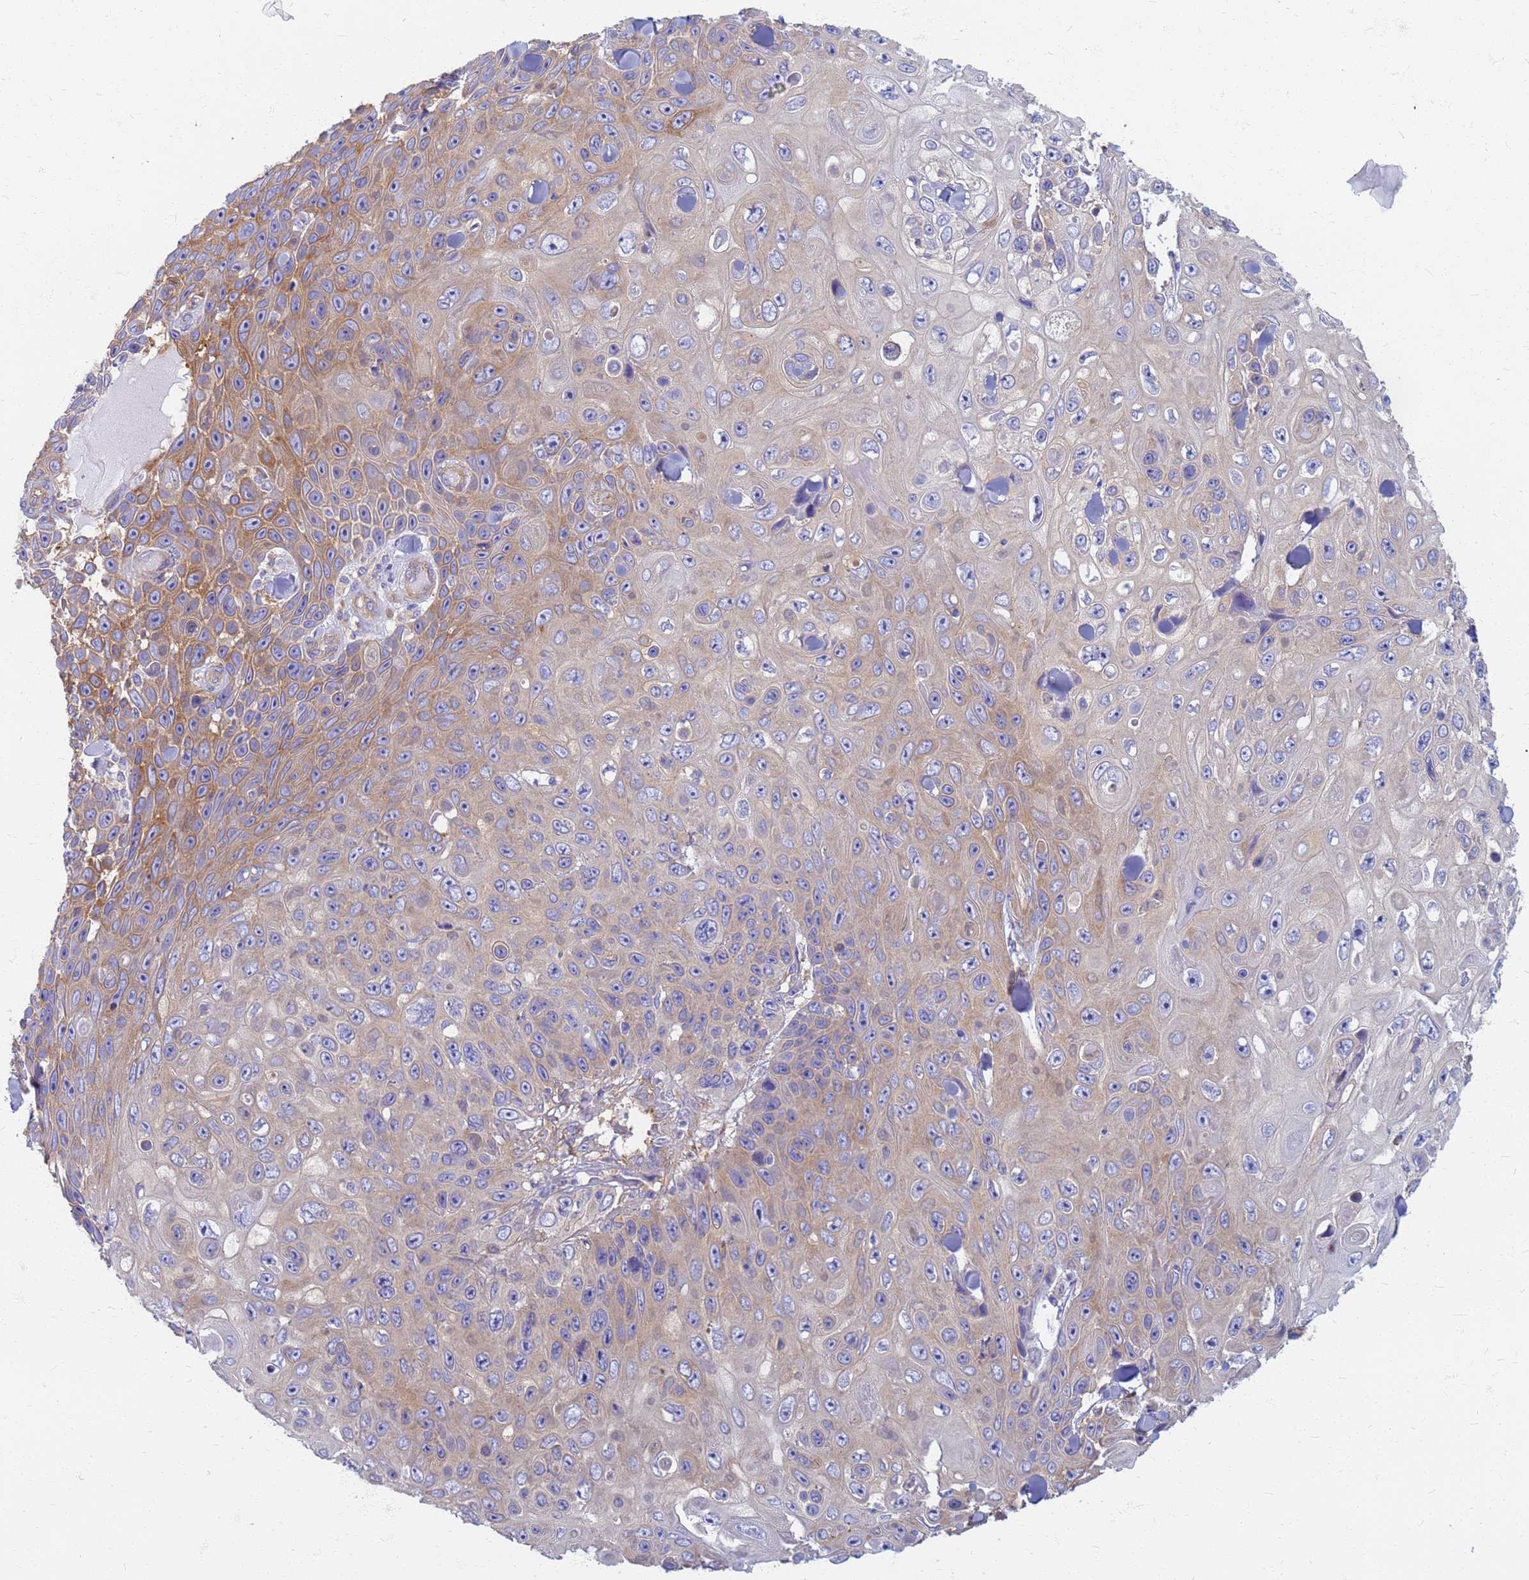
{"staining": {"intensity": "moderate", "quantity": "<25%", "location": "cytoplasmic/membranous"}, "tissue": "skin cancer", "cell_type": "Tumor cells", "image_type": "cancer", "snomed": [{"axis": "morphology", "description": "Squamous cell carcinoma, NOS"}, {"axis": "topography", "description": "Skin"}], "caption": "Skin squamous cell carcinoma tissue exhibits moderate cytoplasmic/membranous expression in approximately <25% of tumor cells, visualized by immunohistochemistry.", "gene": "EEA1", "patient": {"sex": "male", "age": 82}}